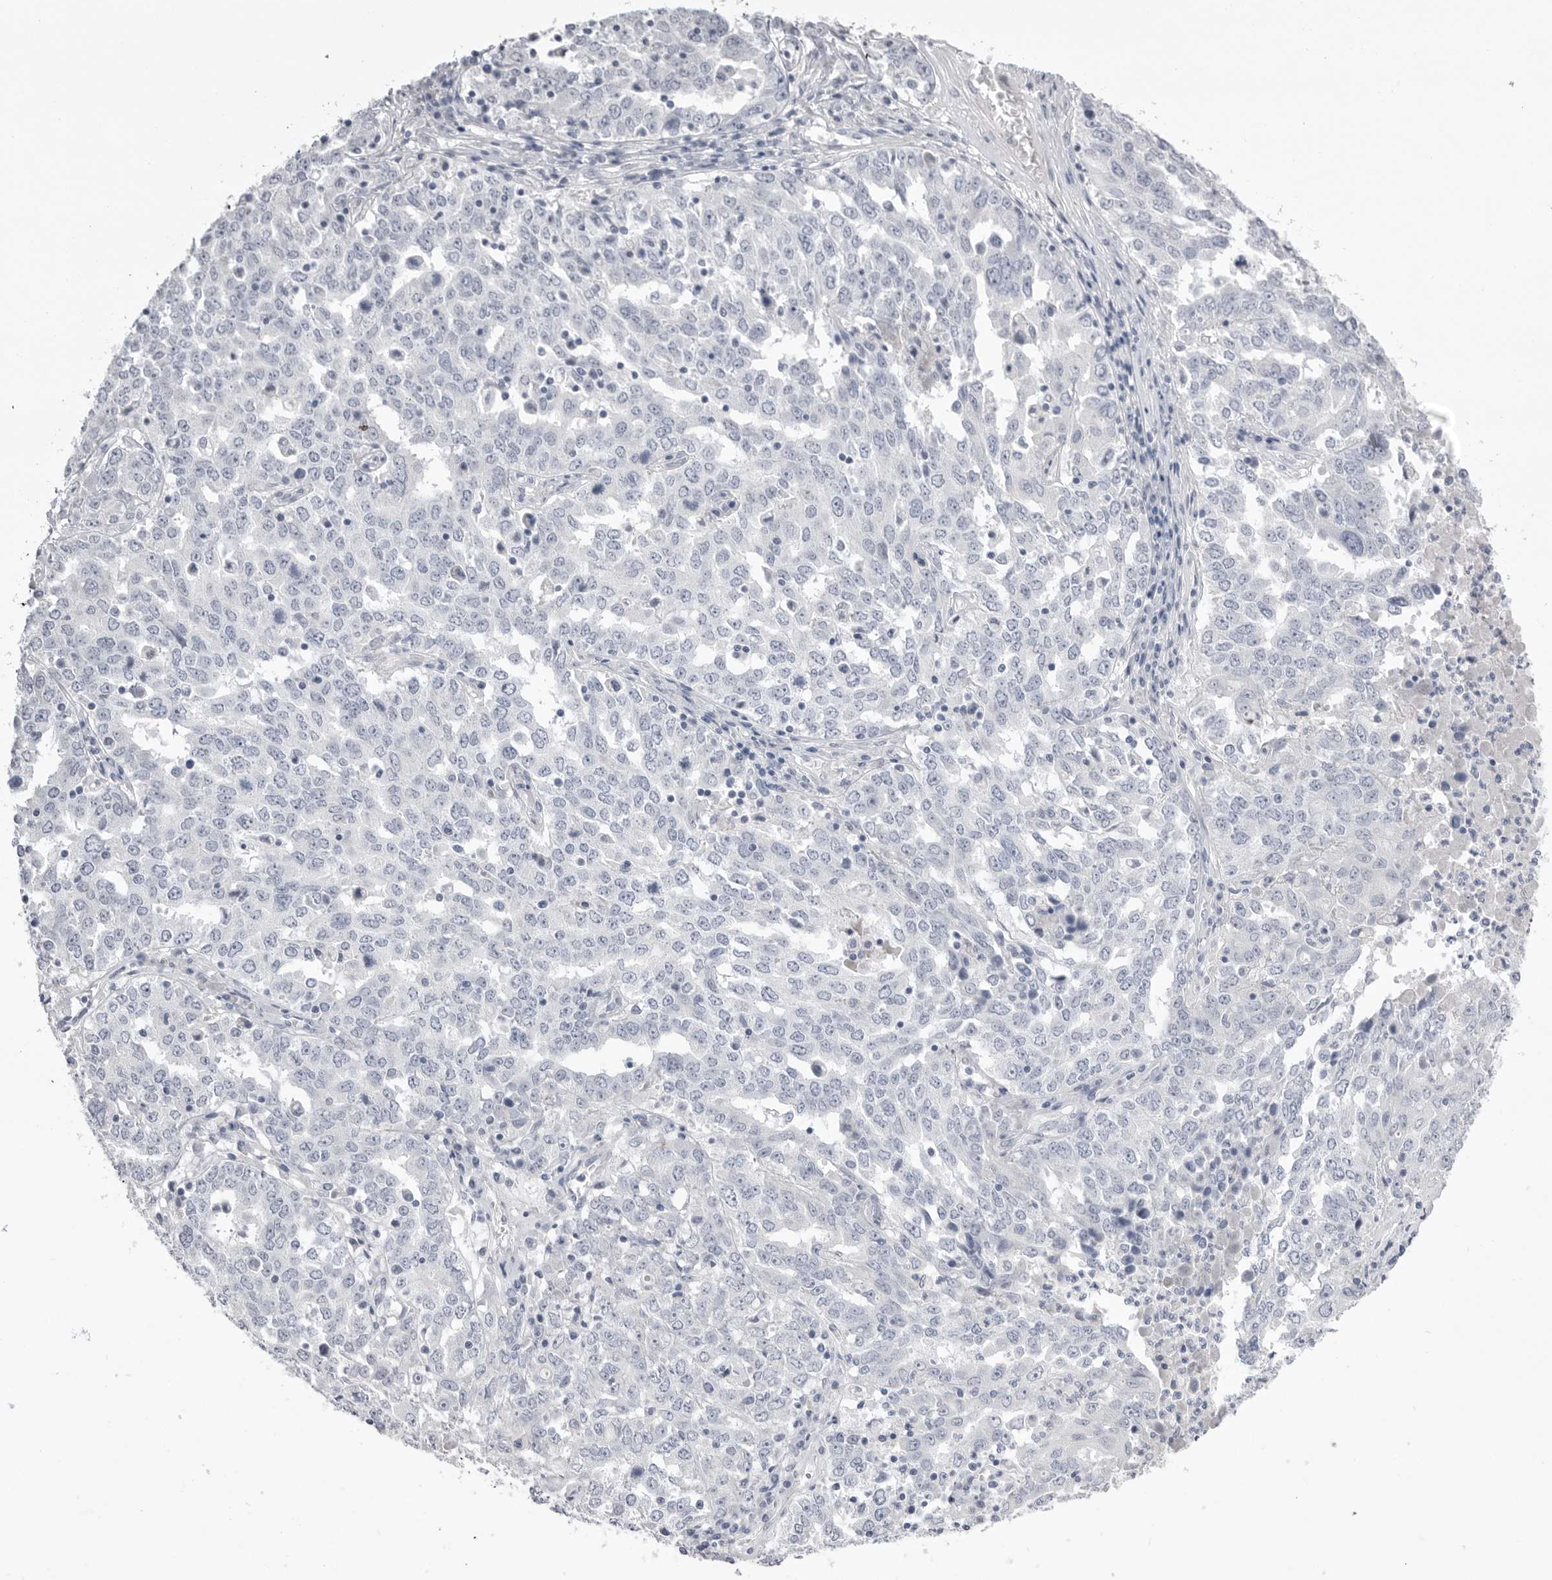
{"staining": {"intensity": "negative", "quantity": "none", "location": "none"}, "tissue": "ovarian cancer", "cell_type": "Tumor cells", "image_type": "cancer", "snomed": [{"axis": "morphology", "description": "Carcinoma, endometroid"}, {"axis": "topography", "description": "Ovary"}], "caption": "Tumor cells show no significant protein expression in ovarian cancer (endometroid carcinoma).", "gene": "CPB1", "patient": {"sex": "female", "age": 62}}